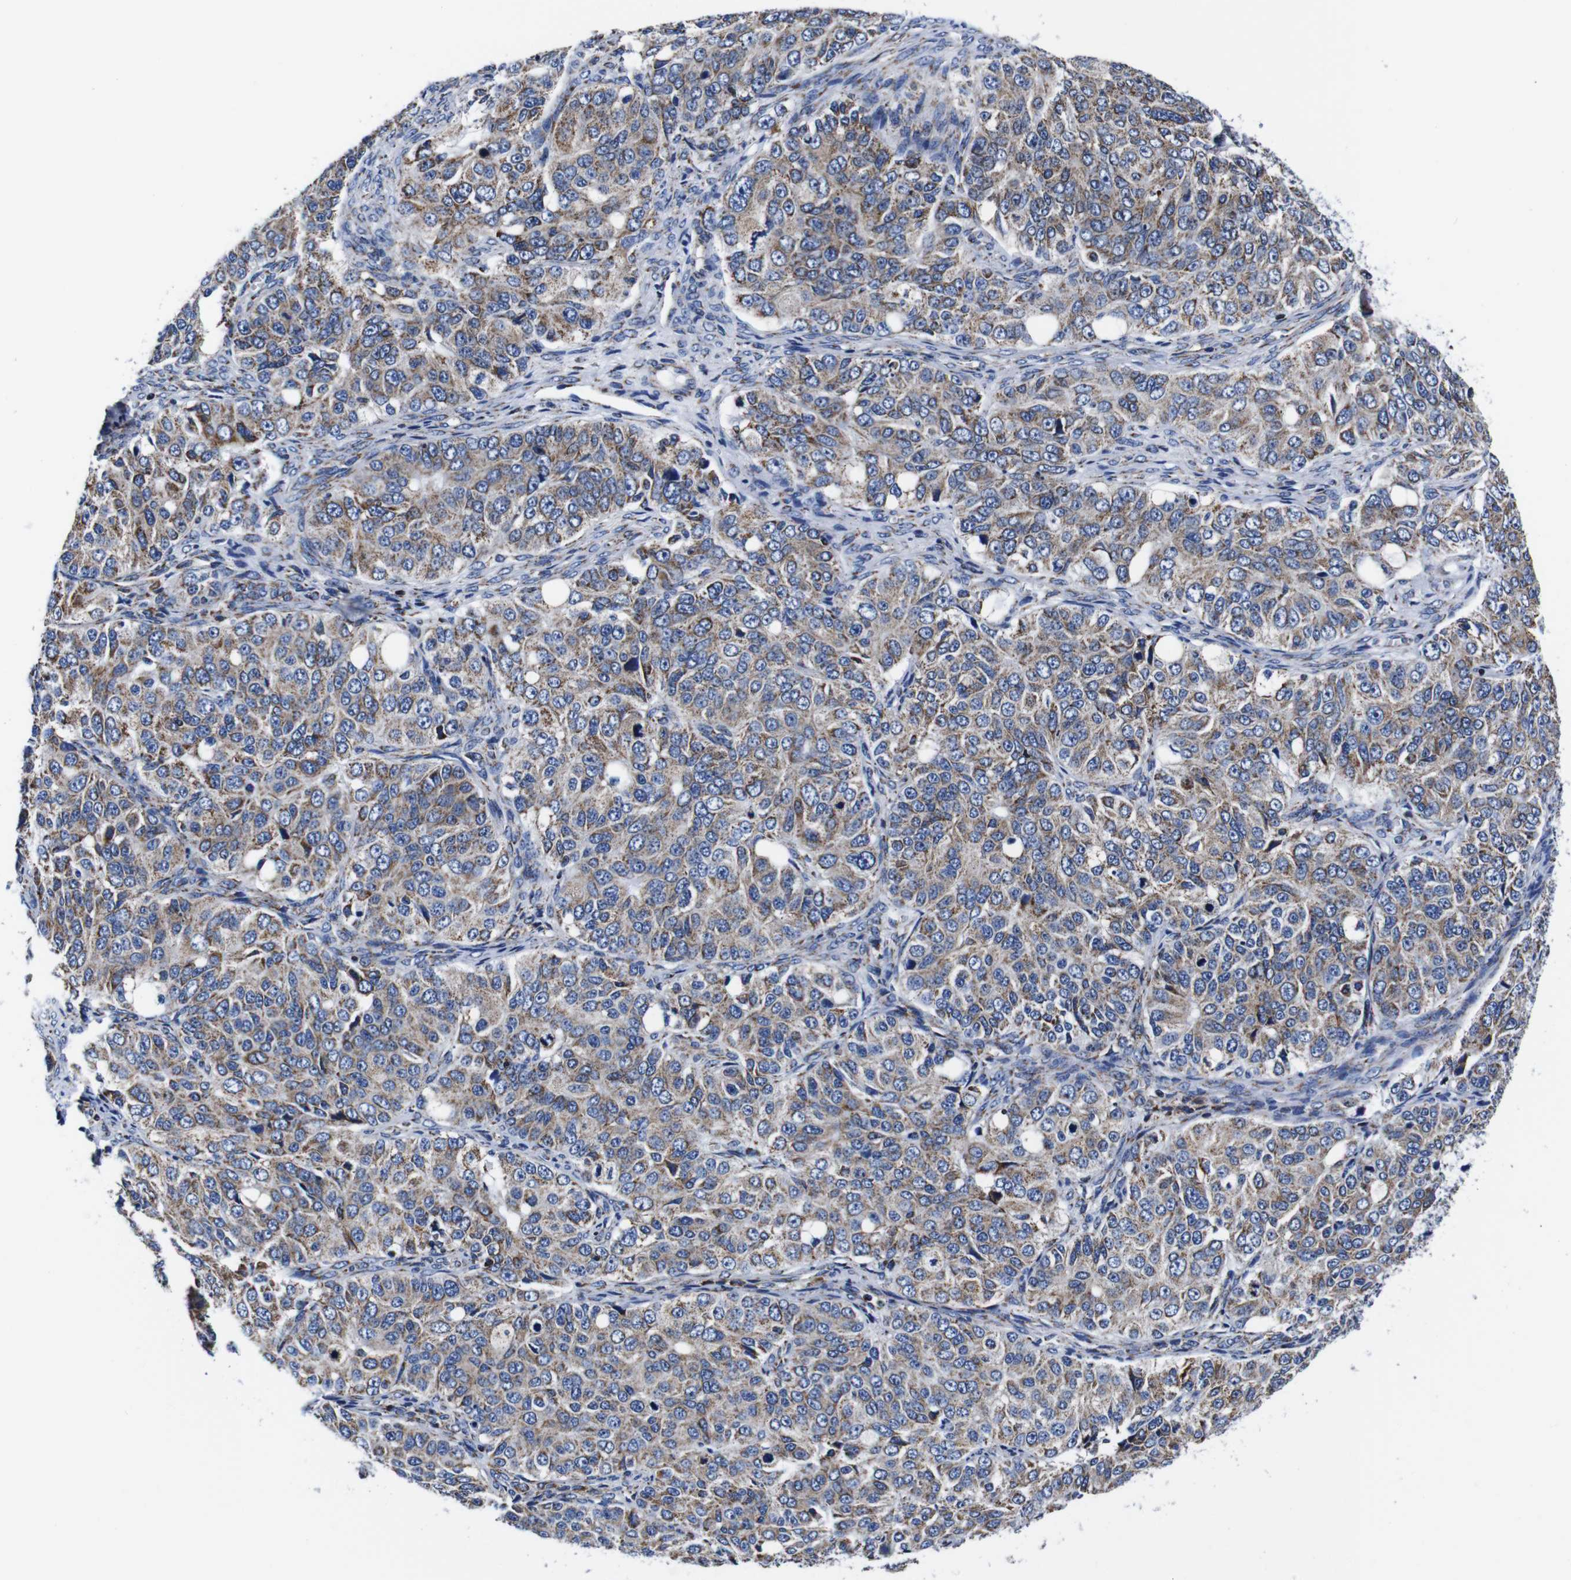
{"staining": {"intensity": "weak", "quantity": ">75%", "location": "cytoplasmic/membranous"}, "tissue": "ovarian cancer", "cell_type": "Tumor cells", "image_type": "cancer", "snomed": [{"axis": "morphology", "description": "Carcinoma, endometroid"}, {"axis": "topography", "description": "Ovary"}], "caption": "A low amount of weak cytoplasmic/membranous expression is present in about >75% of tumor cells in ovarian endometroid carcinoma tissue.", "gene": "FKBP9", "patient": {"sex": "female", "age": 51}}